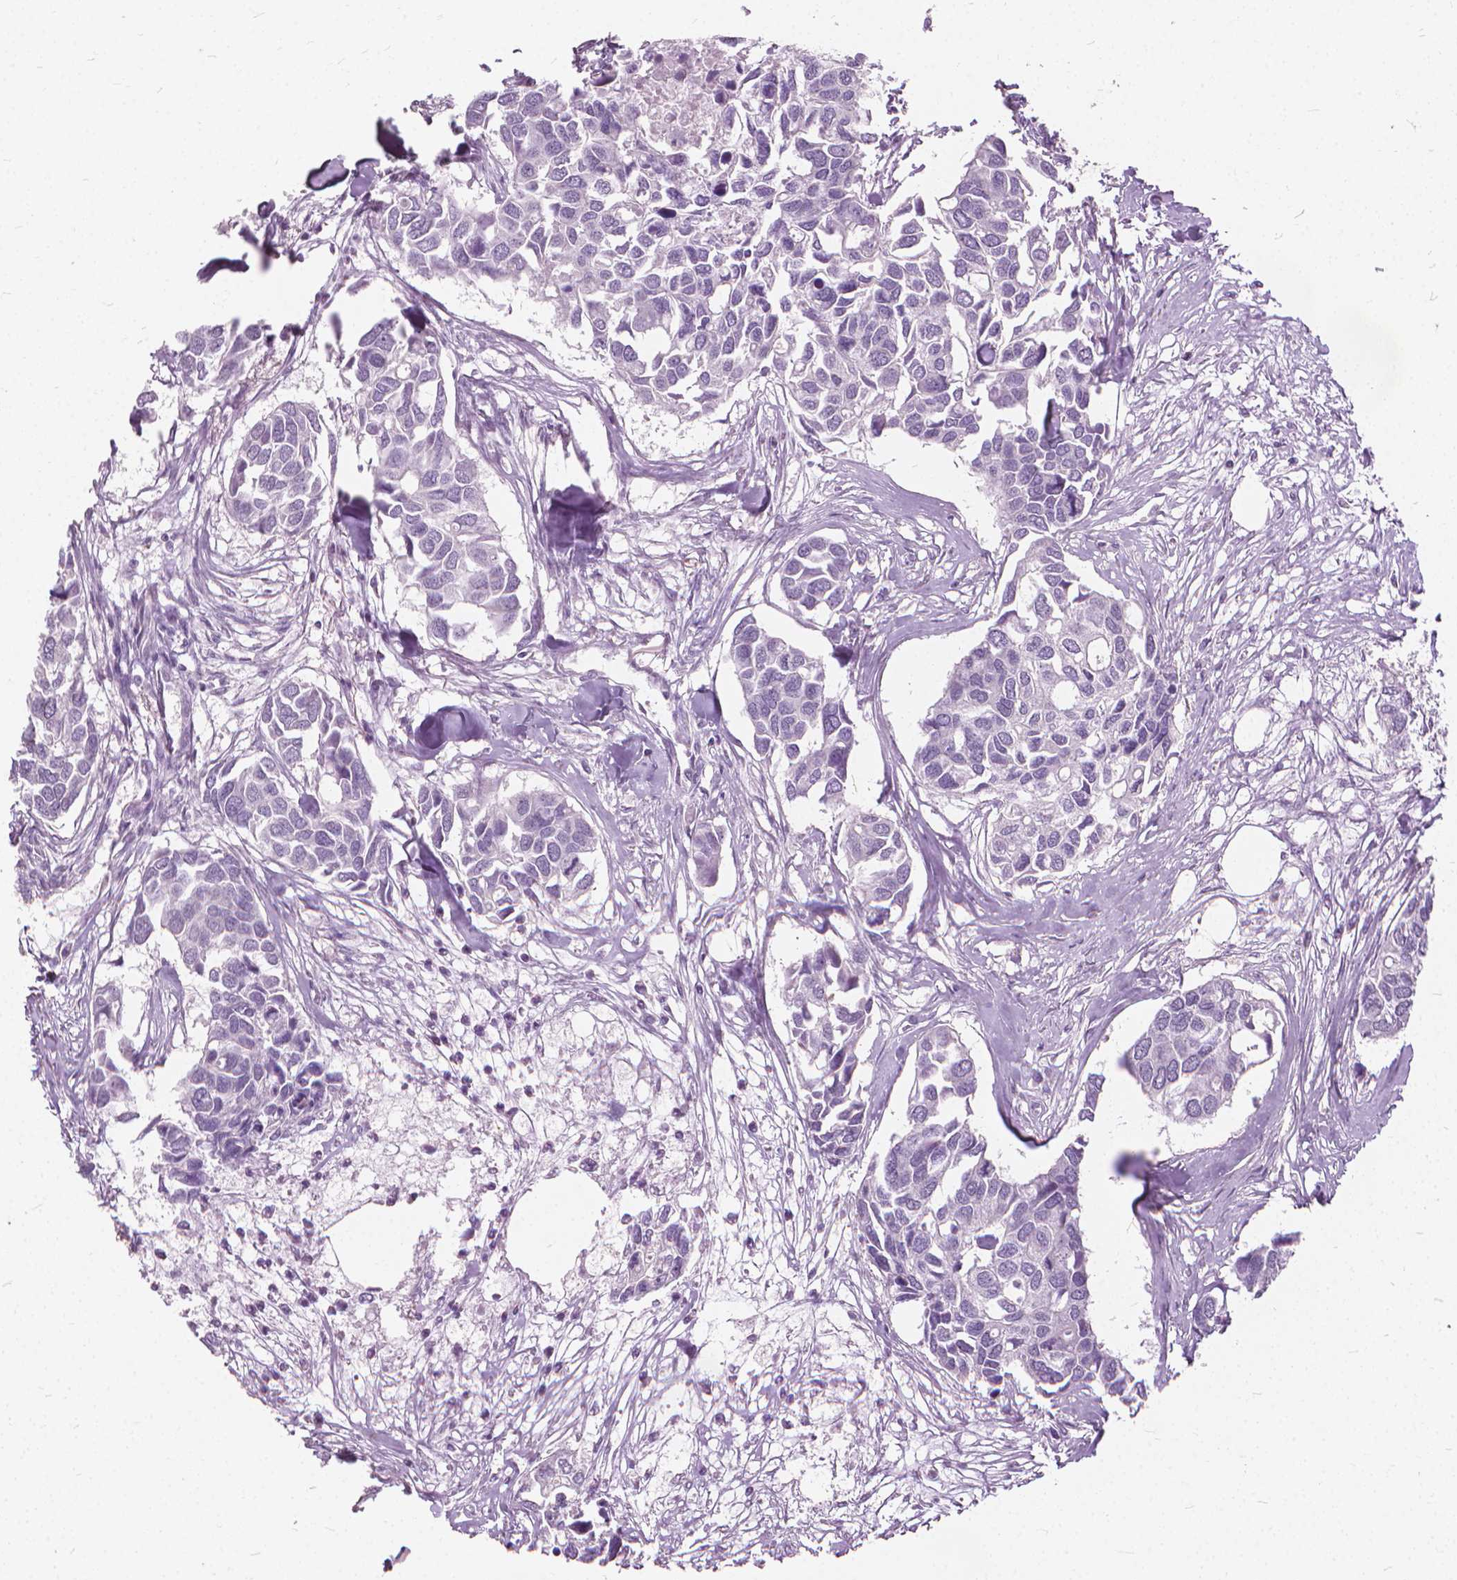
{"staining": {"intensity": "negative", "quantity": "none", "location": "none"}, "tissue": "breast cancer", "cell_type": "Tumor cells", "image_type": "cancer", "snomed": [{"axis": "morphology", "description": "Duct carcinoma"}, {"axis": "topography", "description": "Breast"}], "caption": "Tumor cells are negative for protein expression in human invasive ductal carcinoma (breast).", "gene": "STAT5B", "patient": {"sex": "female", "age": 83}}